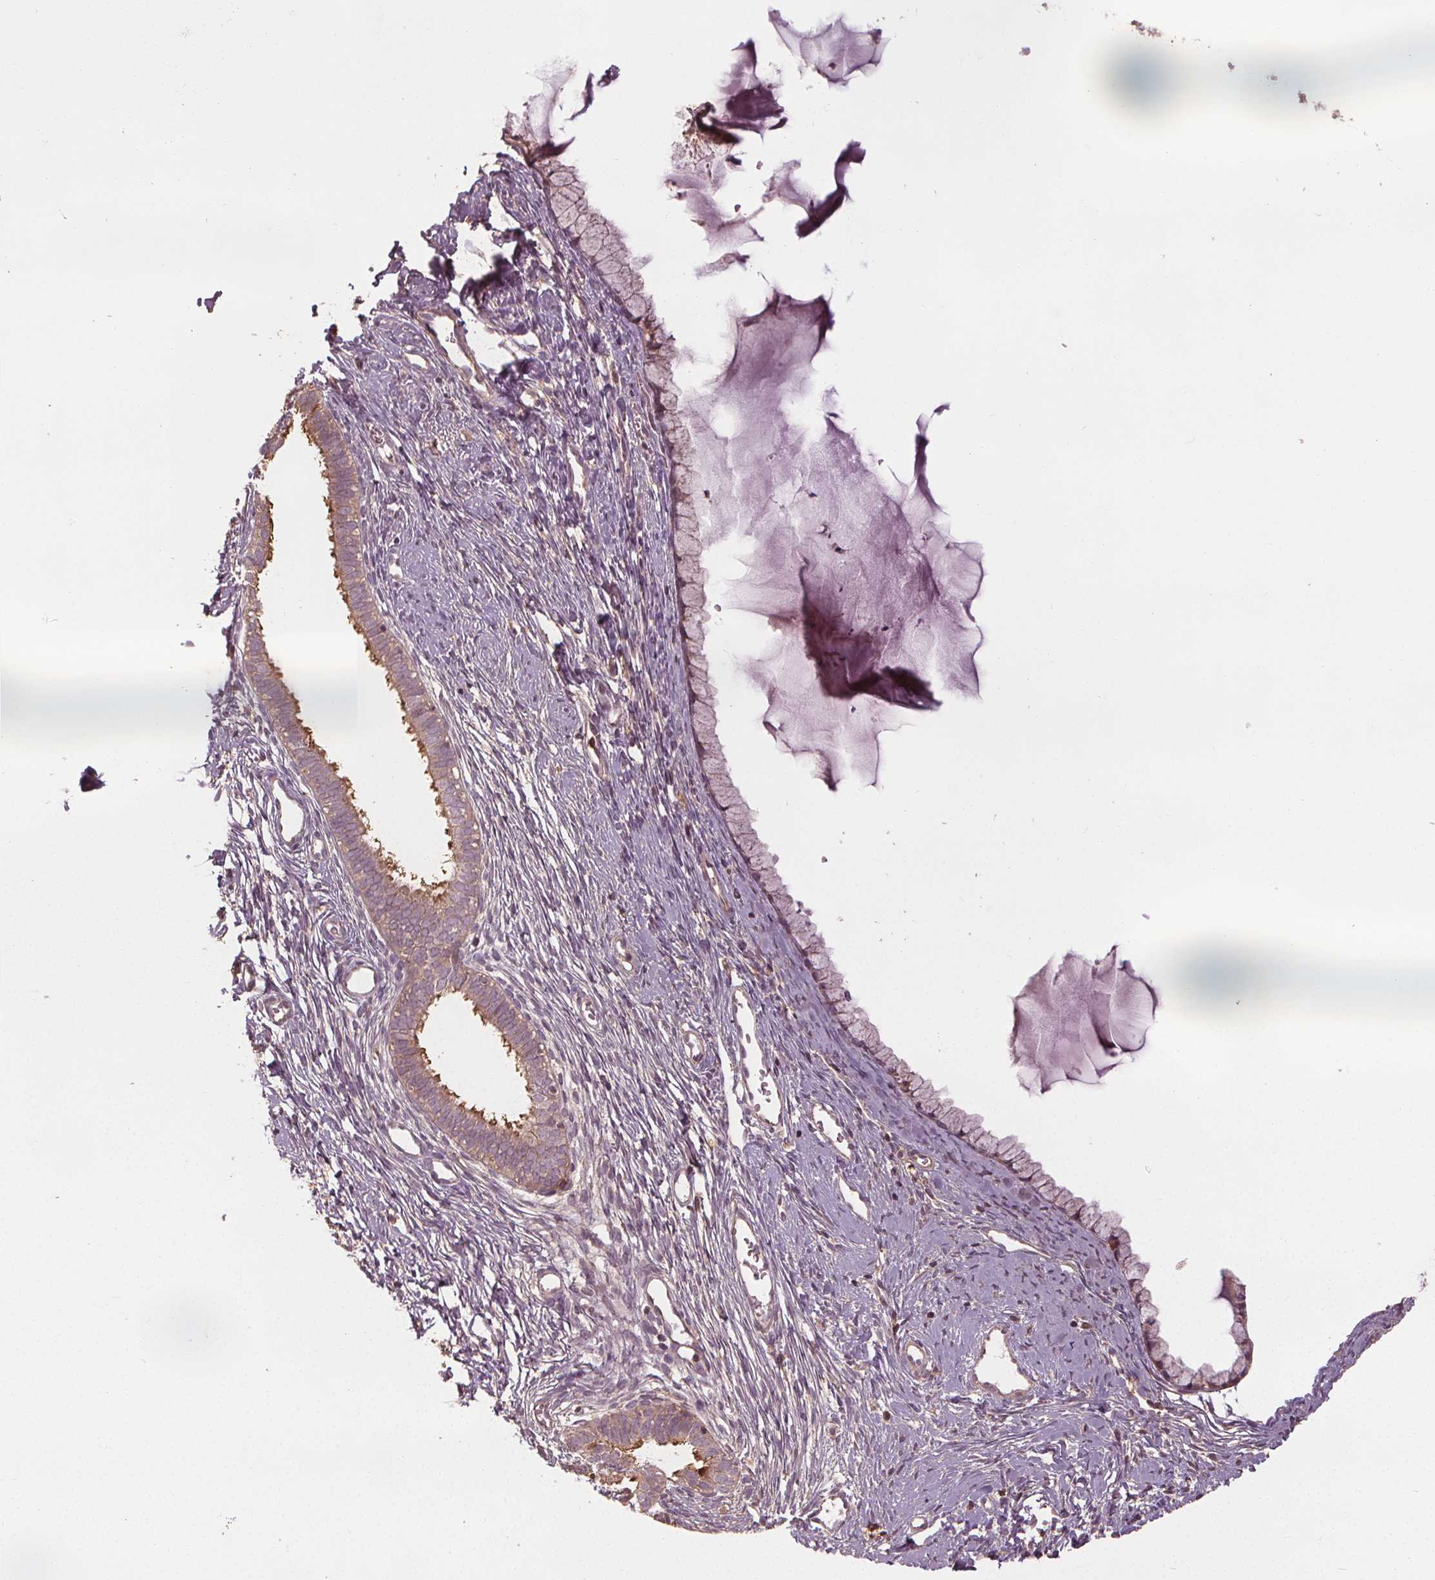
{"staining": {"intensity": "moderate", "quantity": "<25%", "location": "cytoplasmic/membranous"}, "tissue": "cervix", "cell_type": "Glandular cells", "image_type": "normal", "snomed": [{"axis": "morphology", "description": "Normal tissue, NOS"}, {"axis": "topography", "description": "Cervix"}], "caption": "About <25% of glandular cells in unremarkable human cervix display moderate cytoplasmic/membranous protein positivity as visualized by brown immunohistochemical staining.", "gene": "GNB2", "patient": {"sex": "female", "age": 40}}